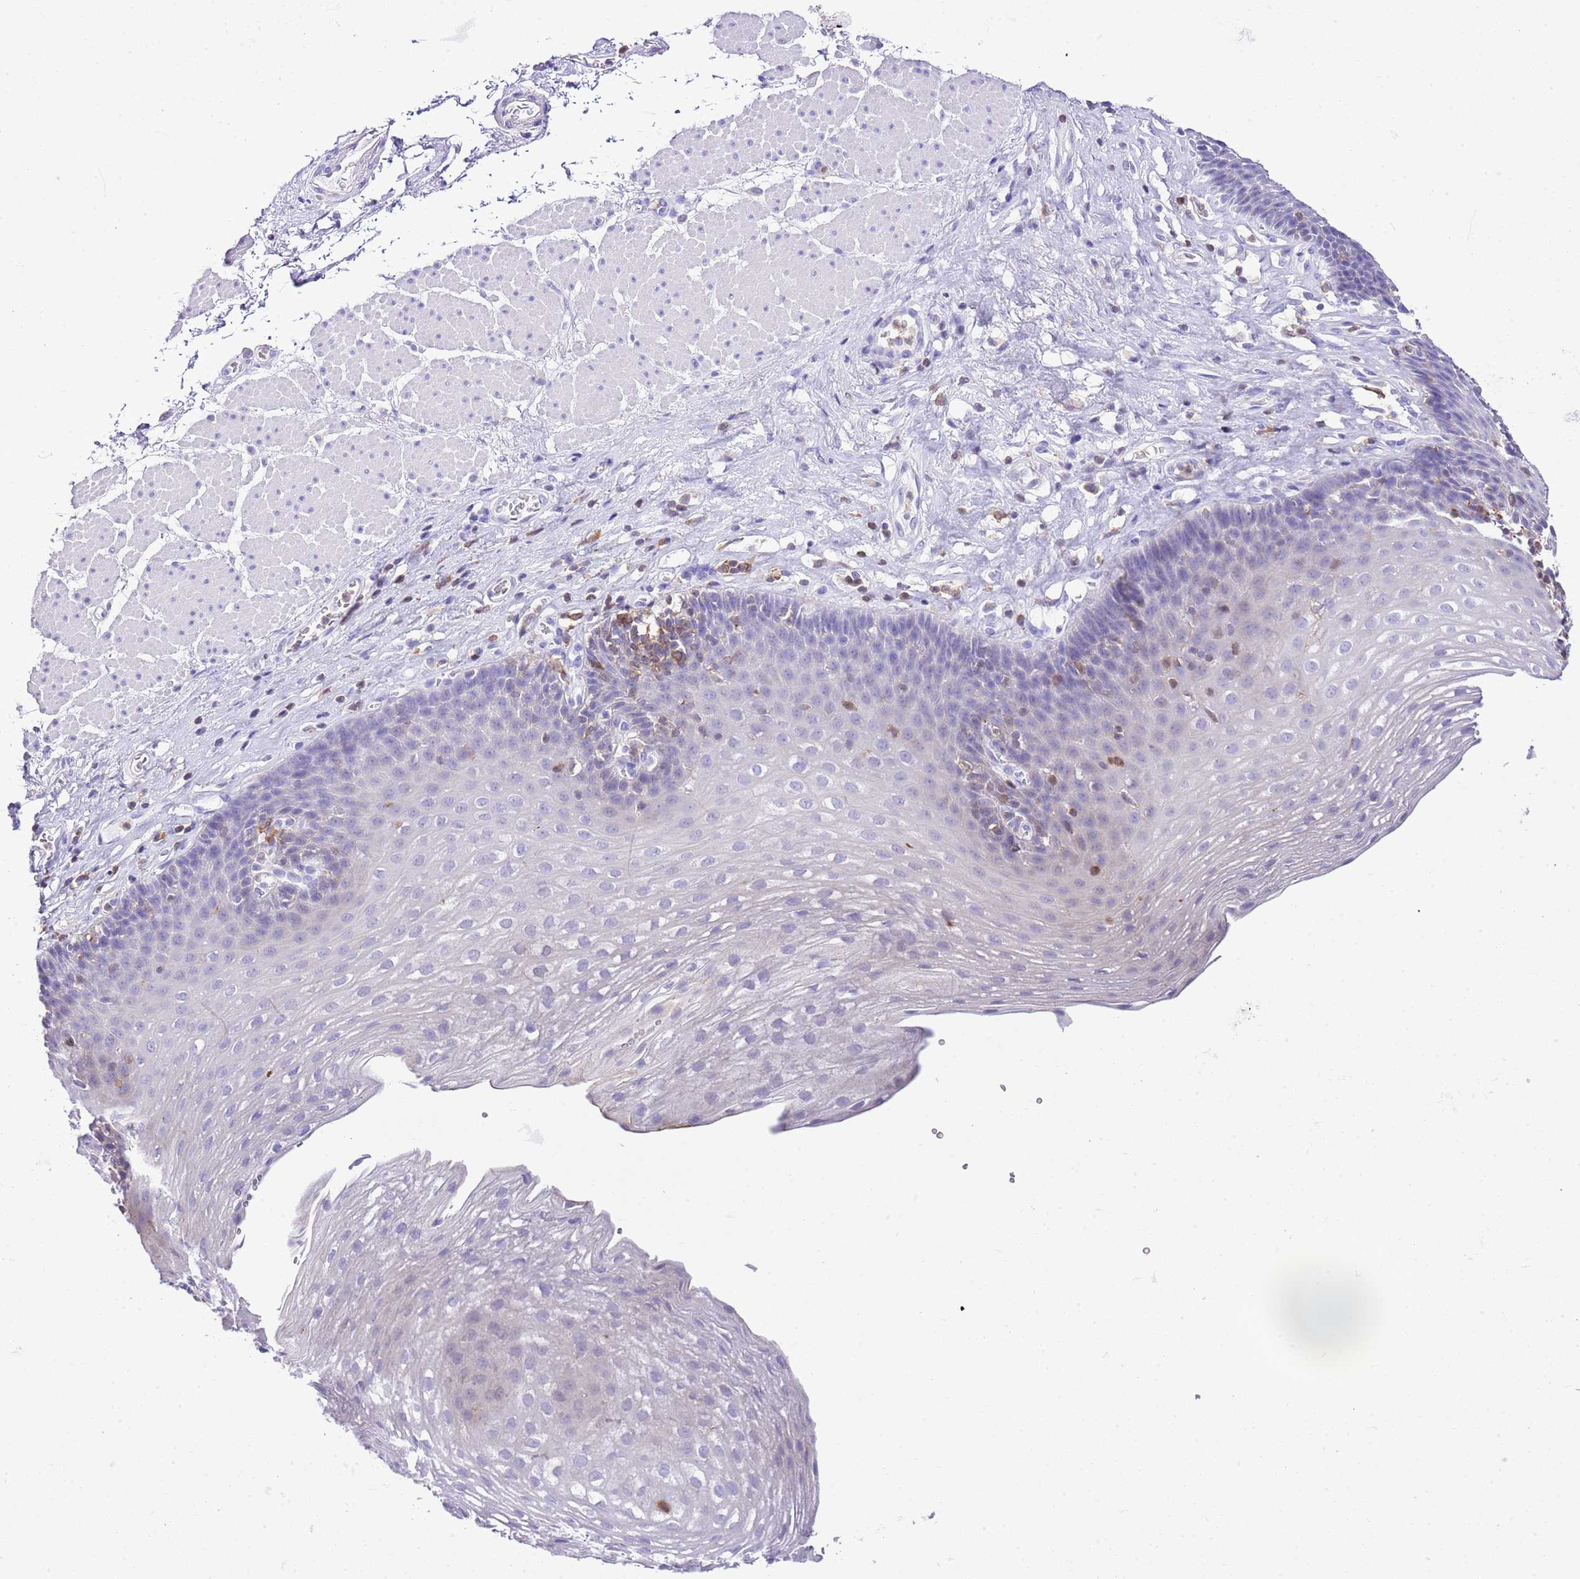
{"staining": {"intensity": "negative", "quantity": "none", "location": "none"}, "tissue": "esophagus", "cell_type": "Squamous epithelial cells", "image_type": "normal", "snomed": [{"axis": "morphology", "description": "Normal tissue, NOS"}, {"axis": "topography", "description": "Esophagus"}], "caption": "This is an immunohistochemistry (IHC) micrograph of normal esophagus. There is no staining in squamous epithelial cells.", "gene": "CNN2", "patient": {"sex": "female", "age": 66}}